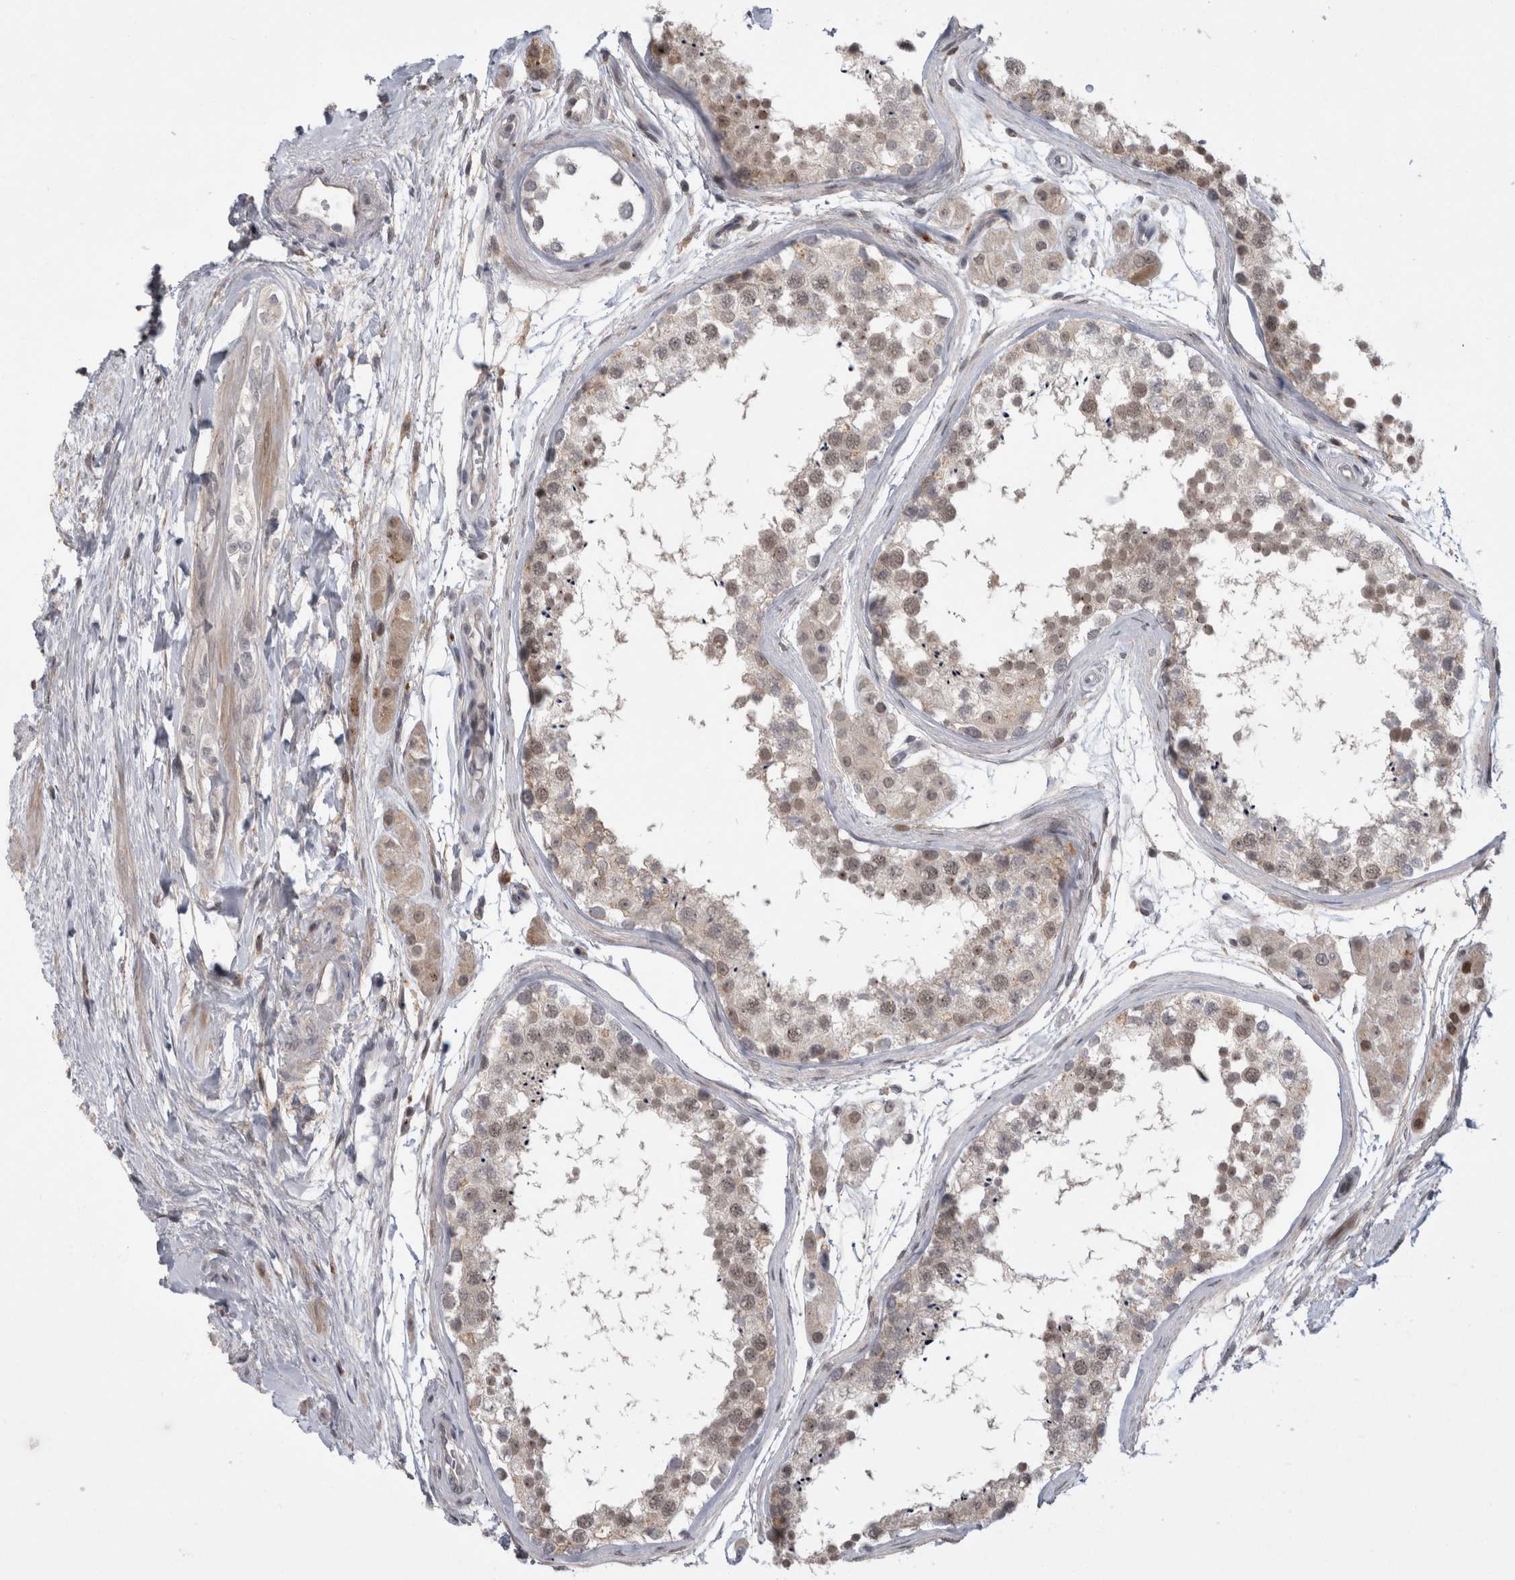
{"staining": {"intensity": "moderate", "quantity": ">75%", "location": "cytoplasmic/membranous,nuclear"}, "tissue": "testis", "cell_type": "Cells in seminiferous ducts", "image_type": "normal", "snomed": [{"axis": "morphology", "description": "Normal tissue, NOS"}, {"axis": "topography", "description": "Testis"}], "caption": "Protein positivity by immunohistochemistry reveals moderate cytoplasmic/membranous,nuclear positivity in about >75% of cells in seminiferous ducts in normal testis.", "gene": "MTBP", "patient": {"sex": "male", "age": 56}}